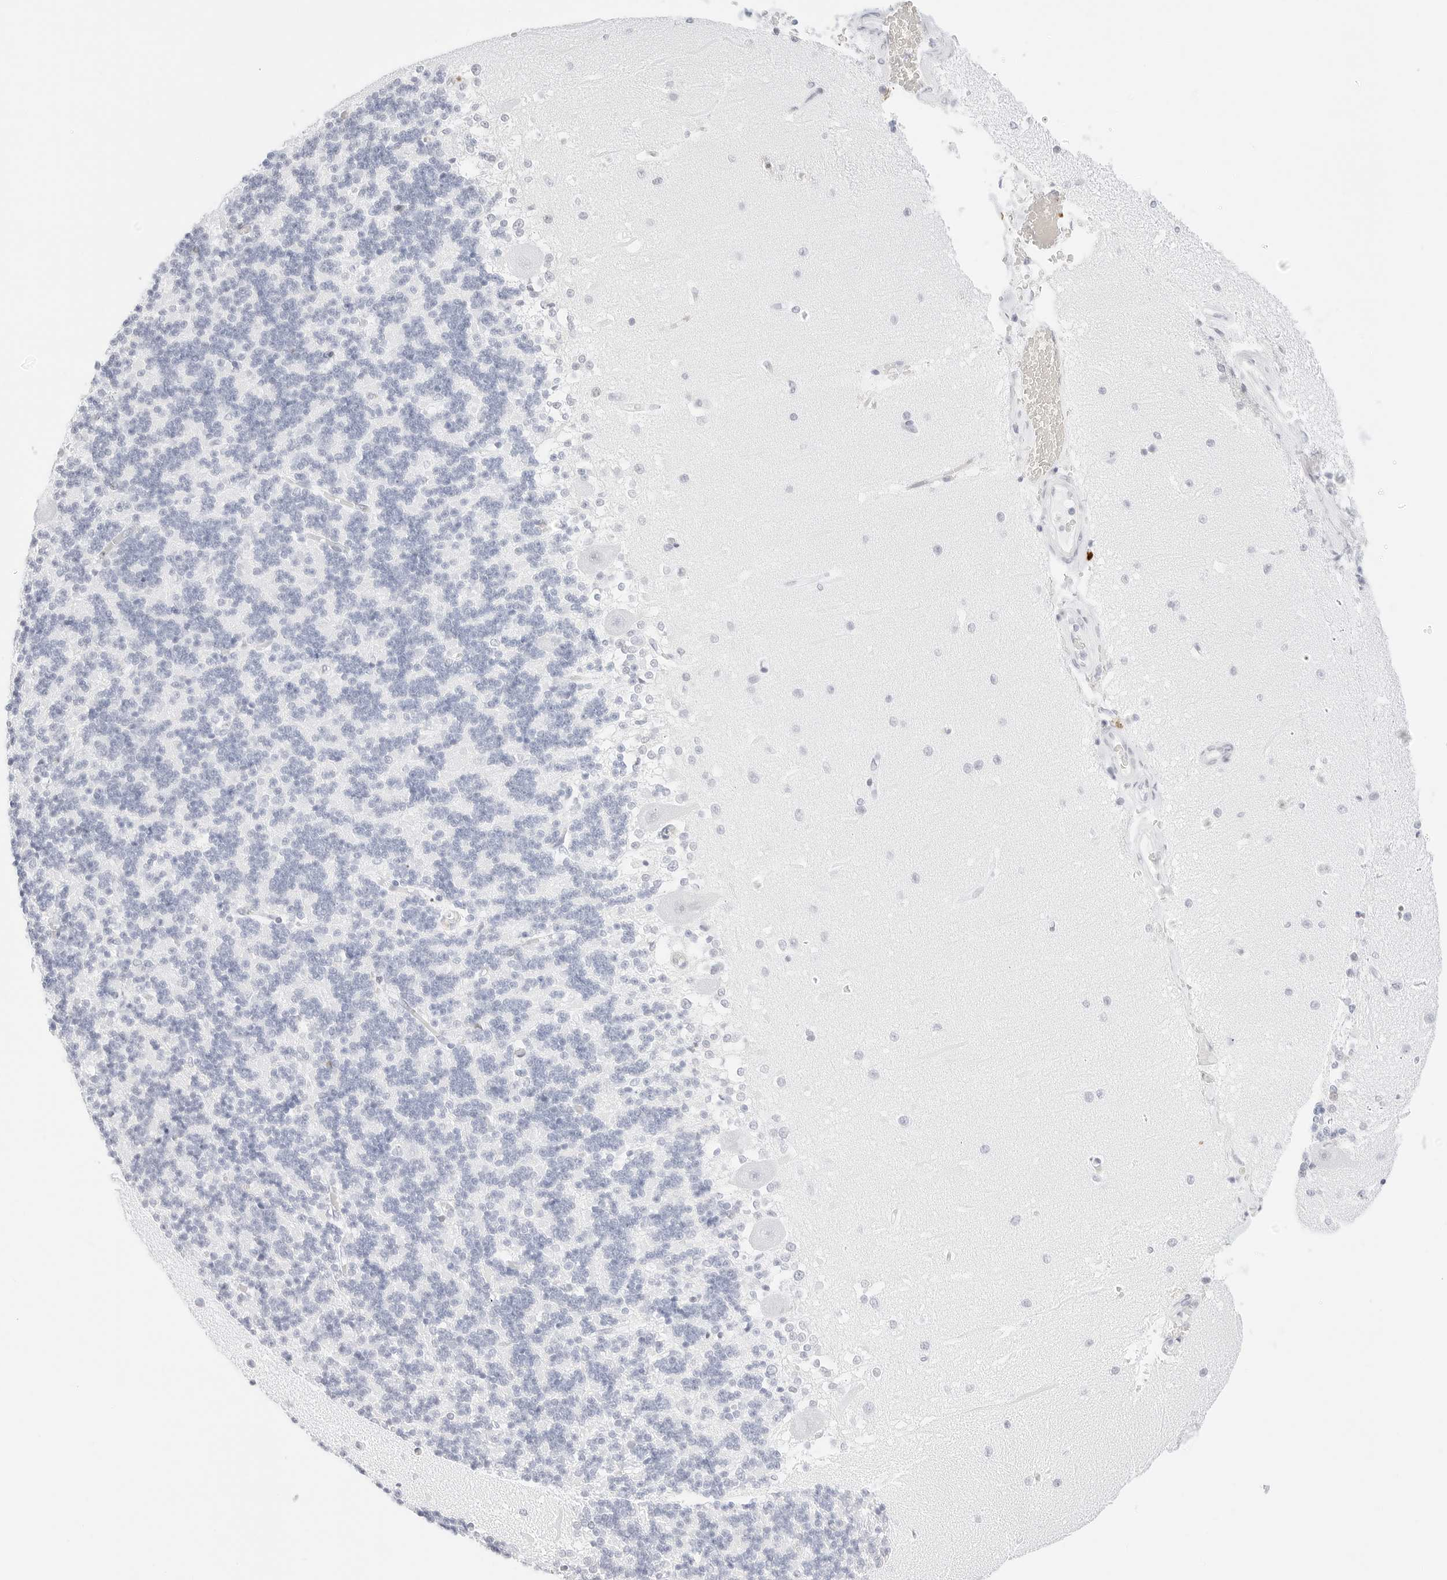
{"staining": {"intensity": "negative", "quantity": "none", "location": "none"}, "tissue": "cerebellum", "cell_type": "Cells in granular layer", "image_type": "normal", "snomed": [{"axis": "morphology", "description": "Normal tissue, NOS"}, {"axis": "topography", "description": "Cerebellum"}], "caption": "Immunohistochemical staining of normal human cerebellum exhibits no significant staining in cells in granular layer.", "gene": "CDH1", "patient": {"sex": "male", "age": 37}}